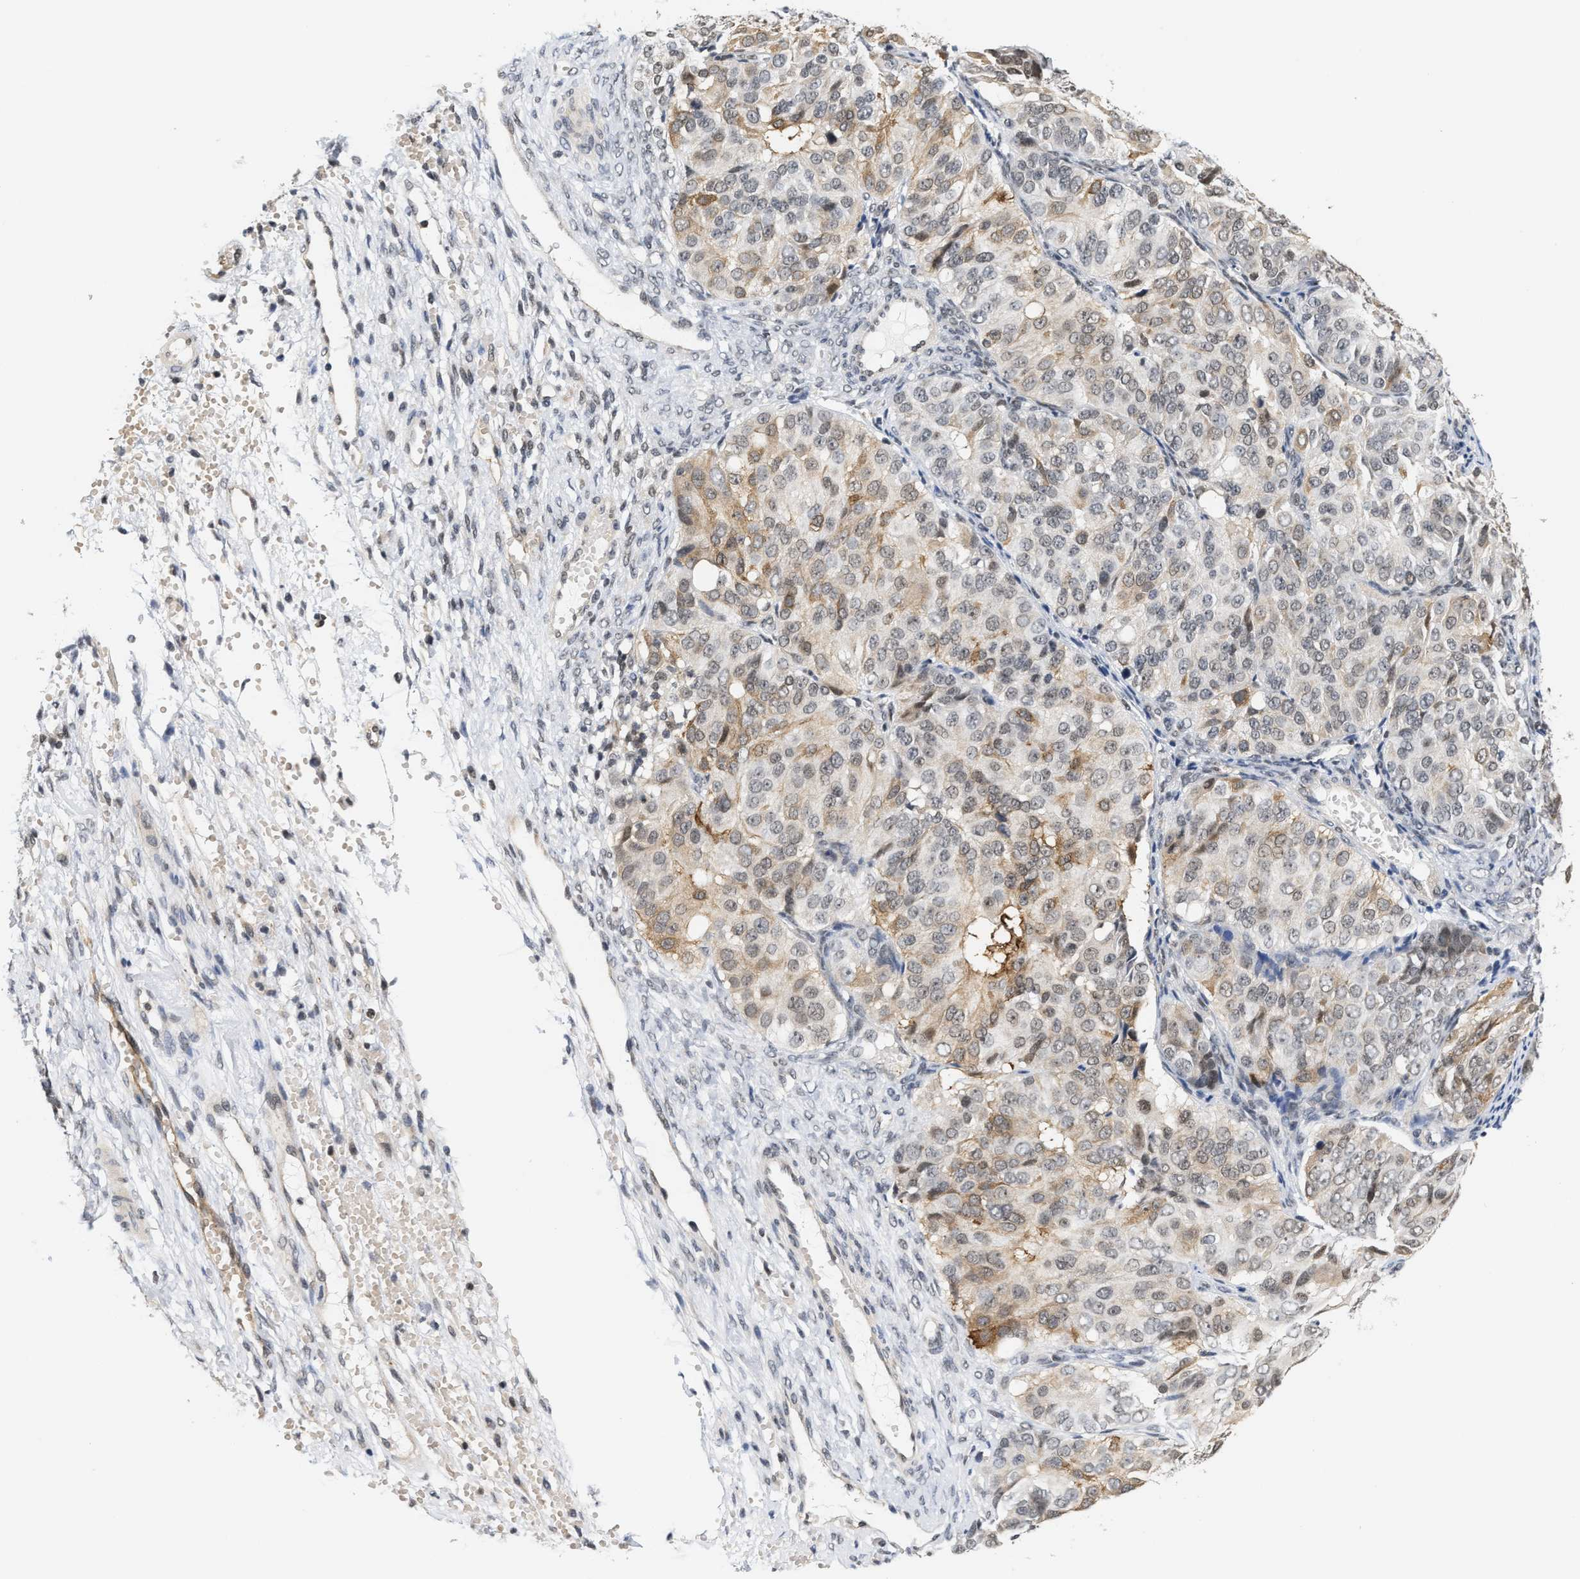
{"staining": {"intensity": "weak", "quantity": ">75%", "location": "nuclear"}, "tissue": "ovarian cancer", "cell_type": "Tumor cells", "image_type": "cancer", "snomed": [{"axis": "morphology", "description": "Carcinoma, endometroid"}, {"axis": "topography", "description": "Ovary"}], "caption": "High-magnification brightfield microscopy of endometroid carcinoma (ovarian) stained with DAB (brown) and counterstained with hematoxylin (blue). tumor cells exhibit weak nuclear staining is identified in about>75% of cells.", "gene": "ANKRD6", "patient": {"sex": "female", "age": 51}}